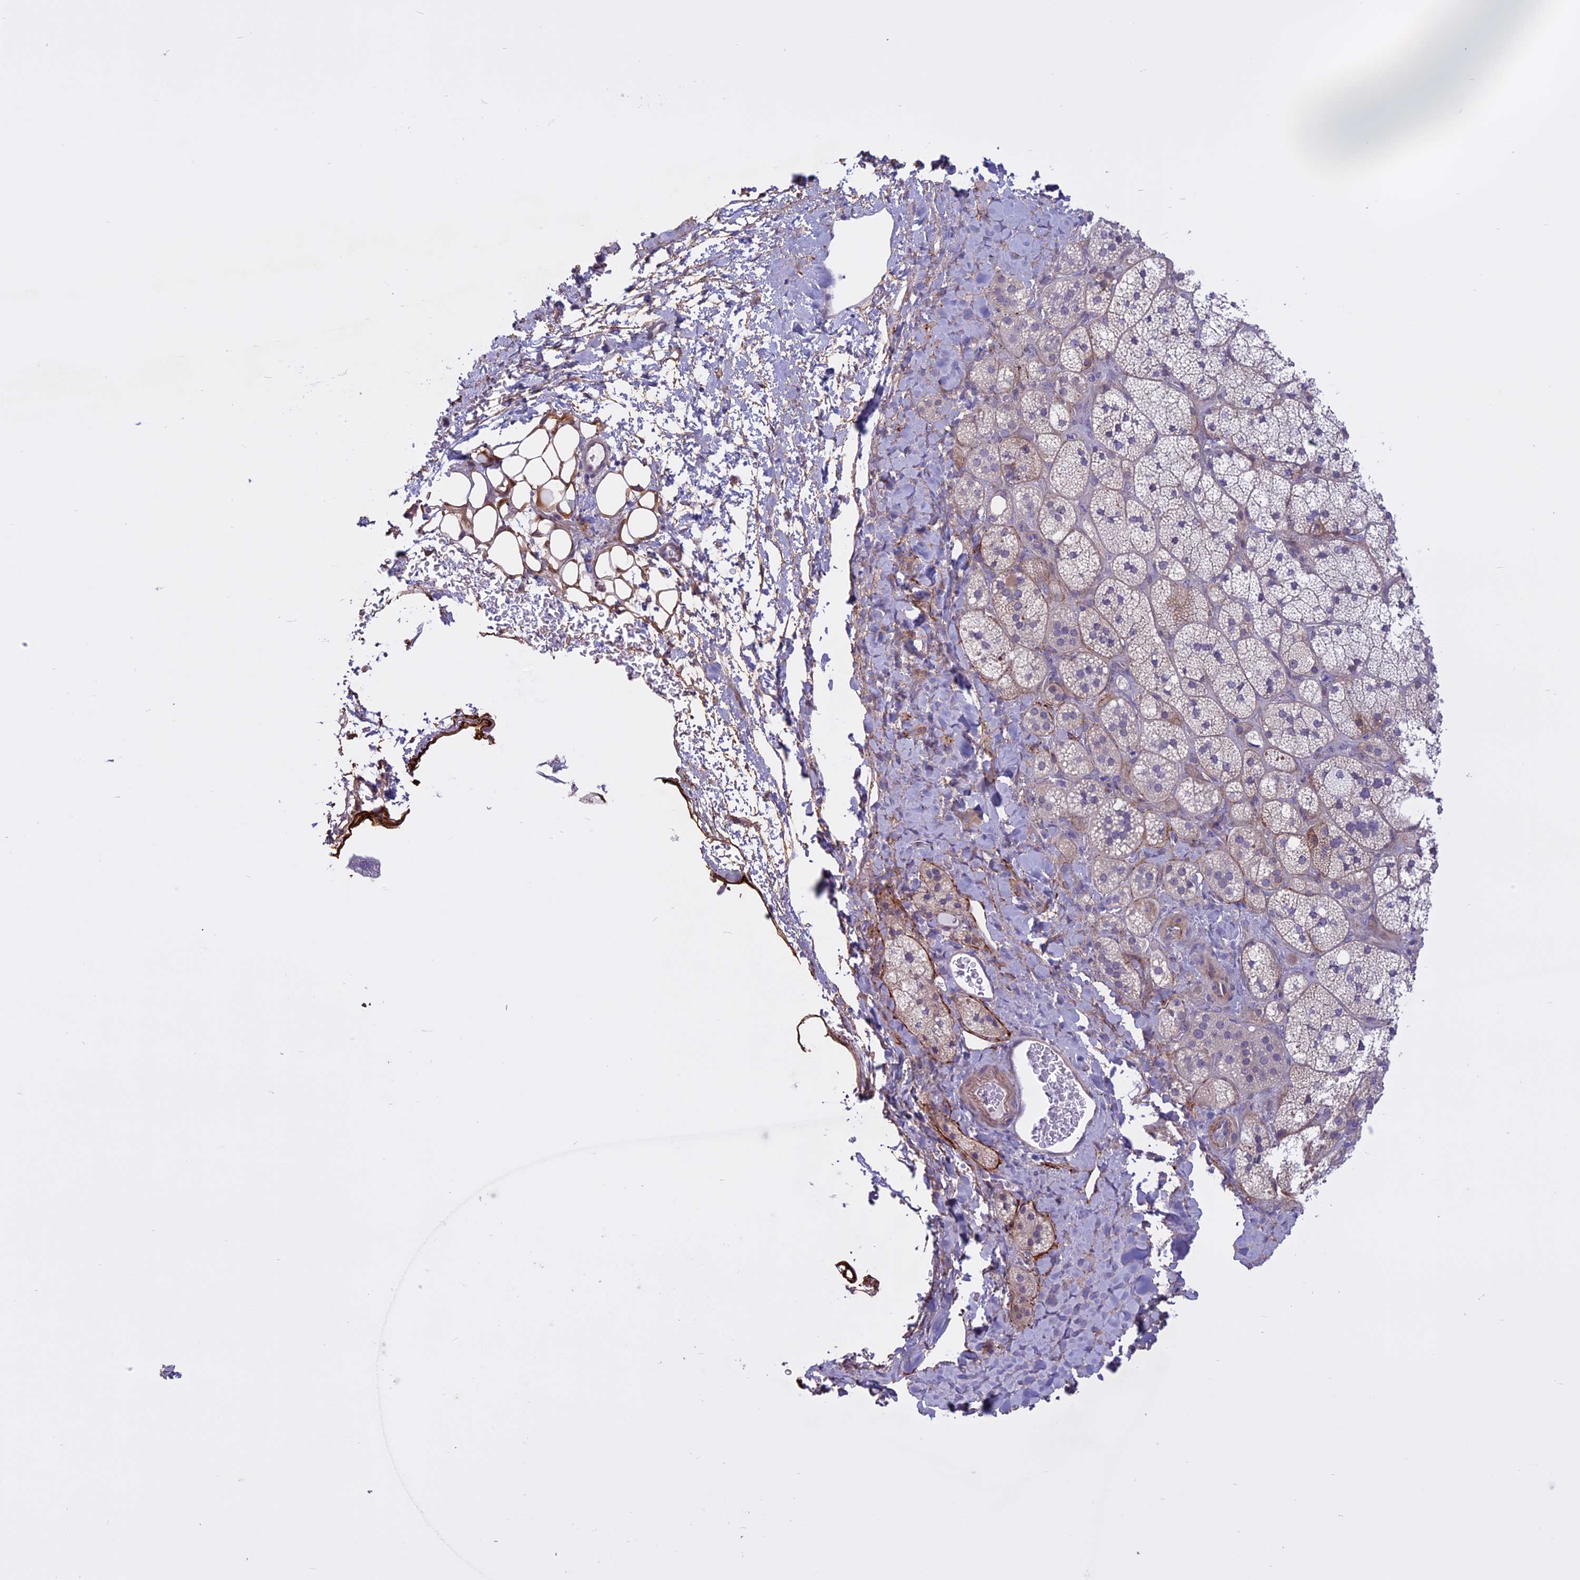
{"staining": {"intensity": "weak", "quantity": "25%-75%", "location": "cytoplasmic/membranous"}, "tissue": "adrenal gland", "cell_type": "Glandular cells", "image_type": "normal", "snomed": [{"axis": "morphology", "description": "Normal tissue, NOS"}, {"axis": "topography", "description": "Adrenal gland"}], "caption": "Brown immunohistochemical staining in unremarkable human adrenal gland reveals weak cytoplasmic/membranous expression in about 25%-75% of glandular cells. The staining was performed using DAB to visualize the protein expression in brown, while the nuclei were stained in blue with hematoxylin (Magnification: 20x).", "gene": "SPHKAP", "patient": {"sex": "male", "age": 61}}